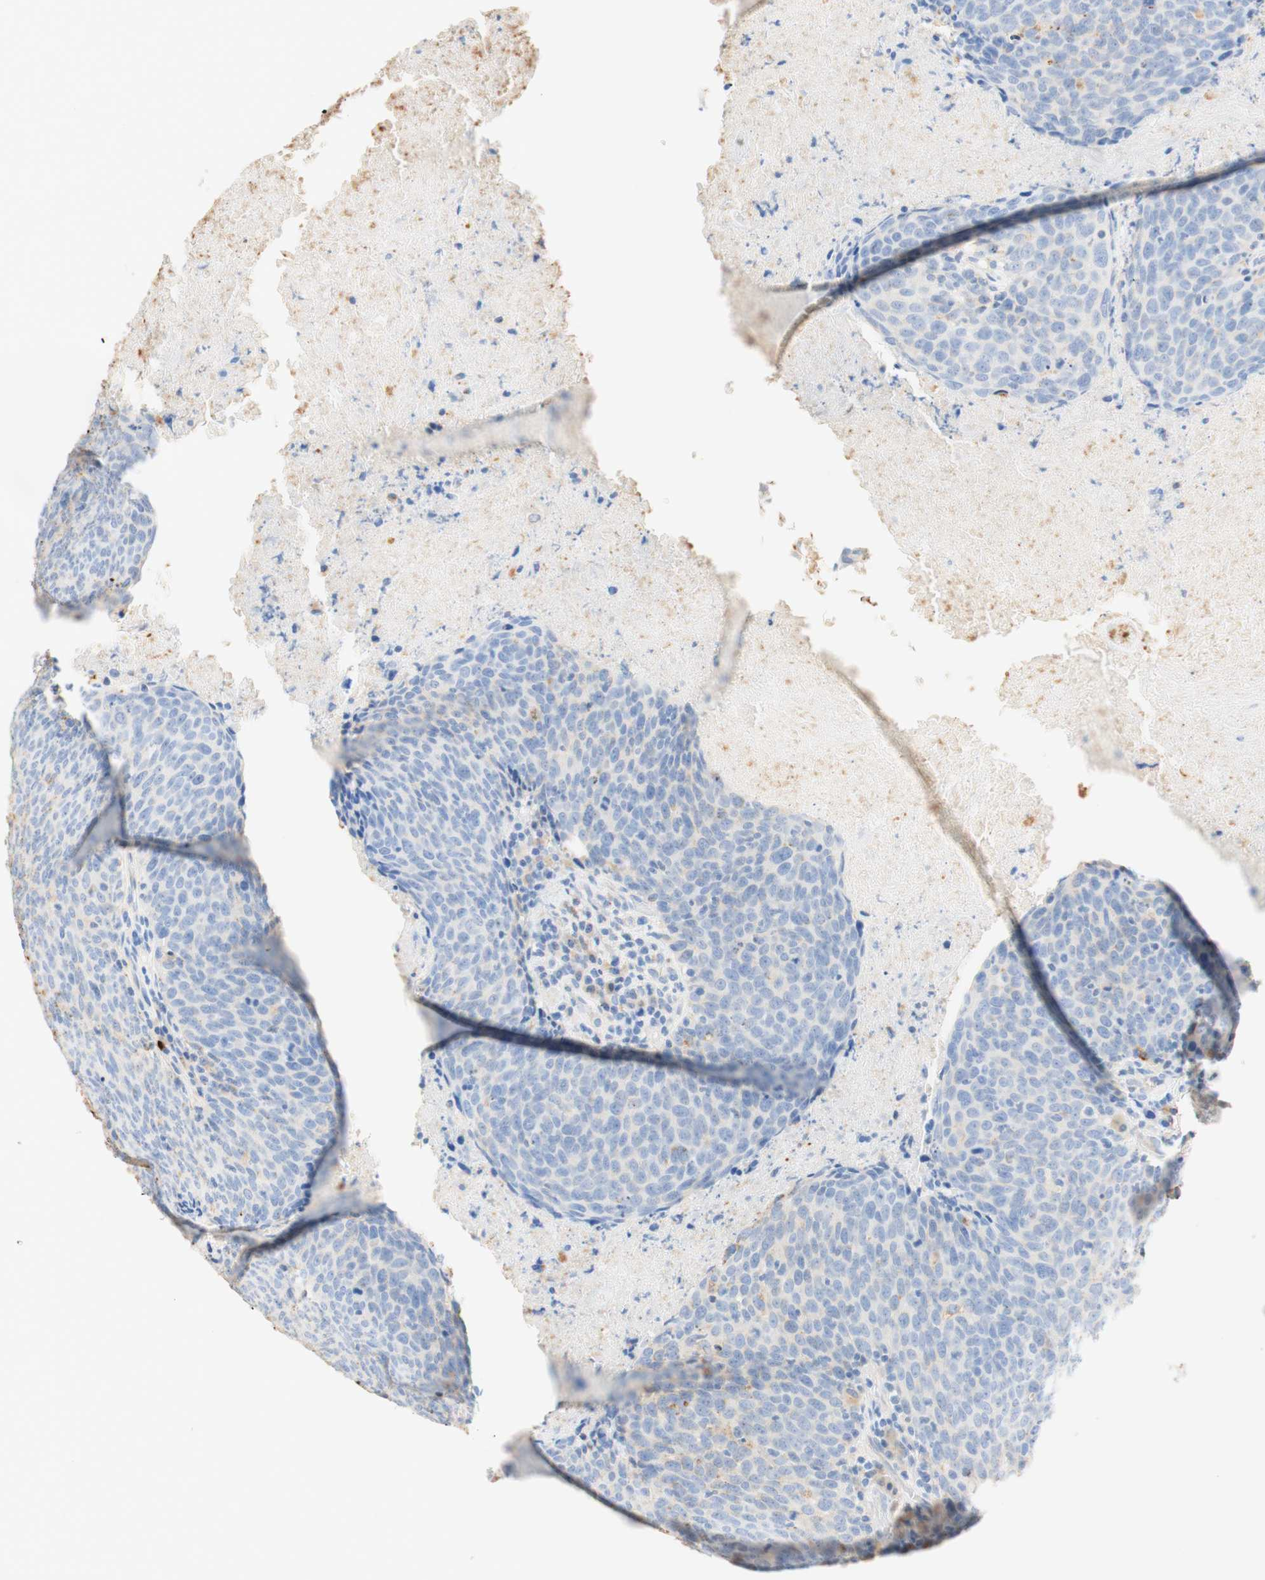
{"staining": {"intensity": "negative", "quantity": "none", "location": "none"}, "tissue": "head and neck cancer", "cell_type": "Tumor cells", "image_type": "cancer", "snomed": [{"axis": "morphology", "description": "Squamous cell carcinoma, NOS"}, {"axis": "morphology", "description": "Squamous cell carcinoma, metastatic, NOS"}, {"axis": "topography", "description": "Lymph node"}, {"axis": "topography", "description": "Head-Neck"}], "caption": "Histopathology image shows no protein positivity in tumor cells of head and neck metastatic squamous cell carcinoma tissue.", "gene": "CD63", "patient": {"sex": "male", "age": 62}}